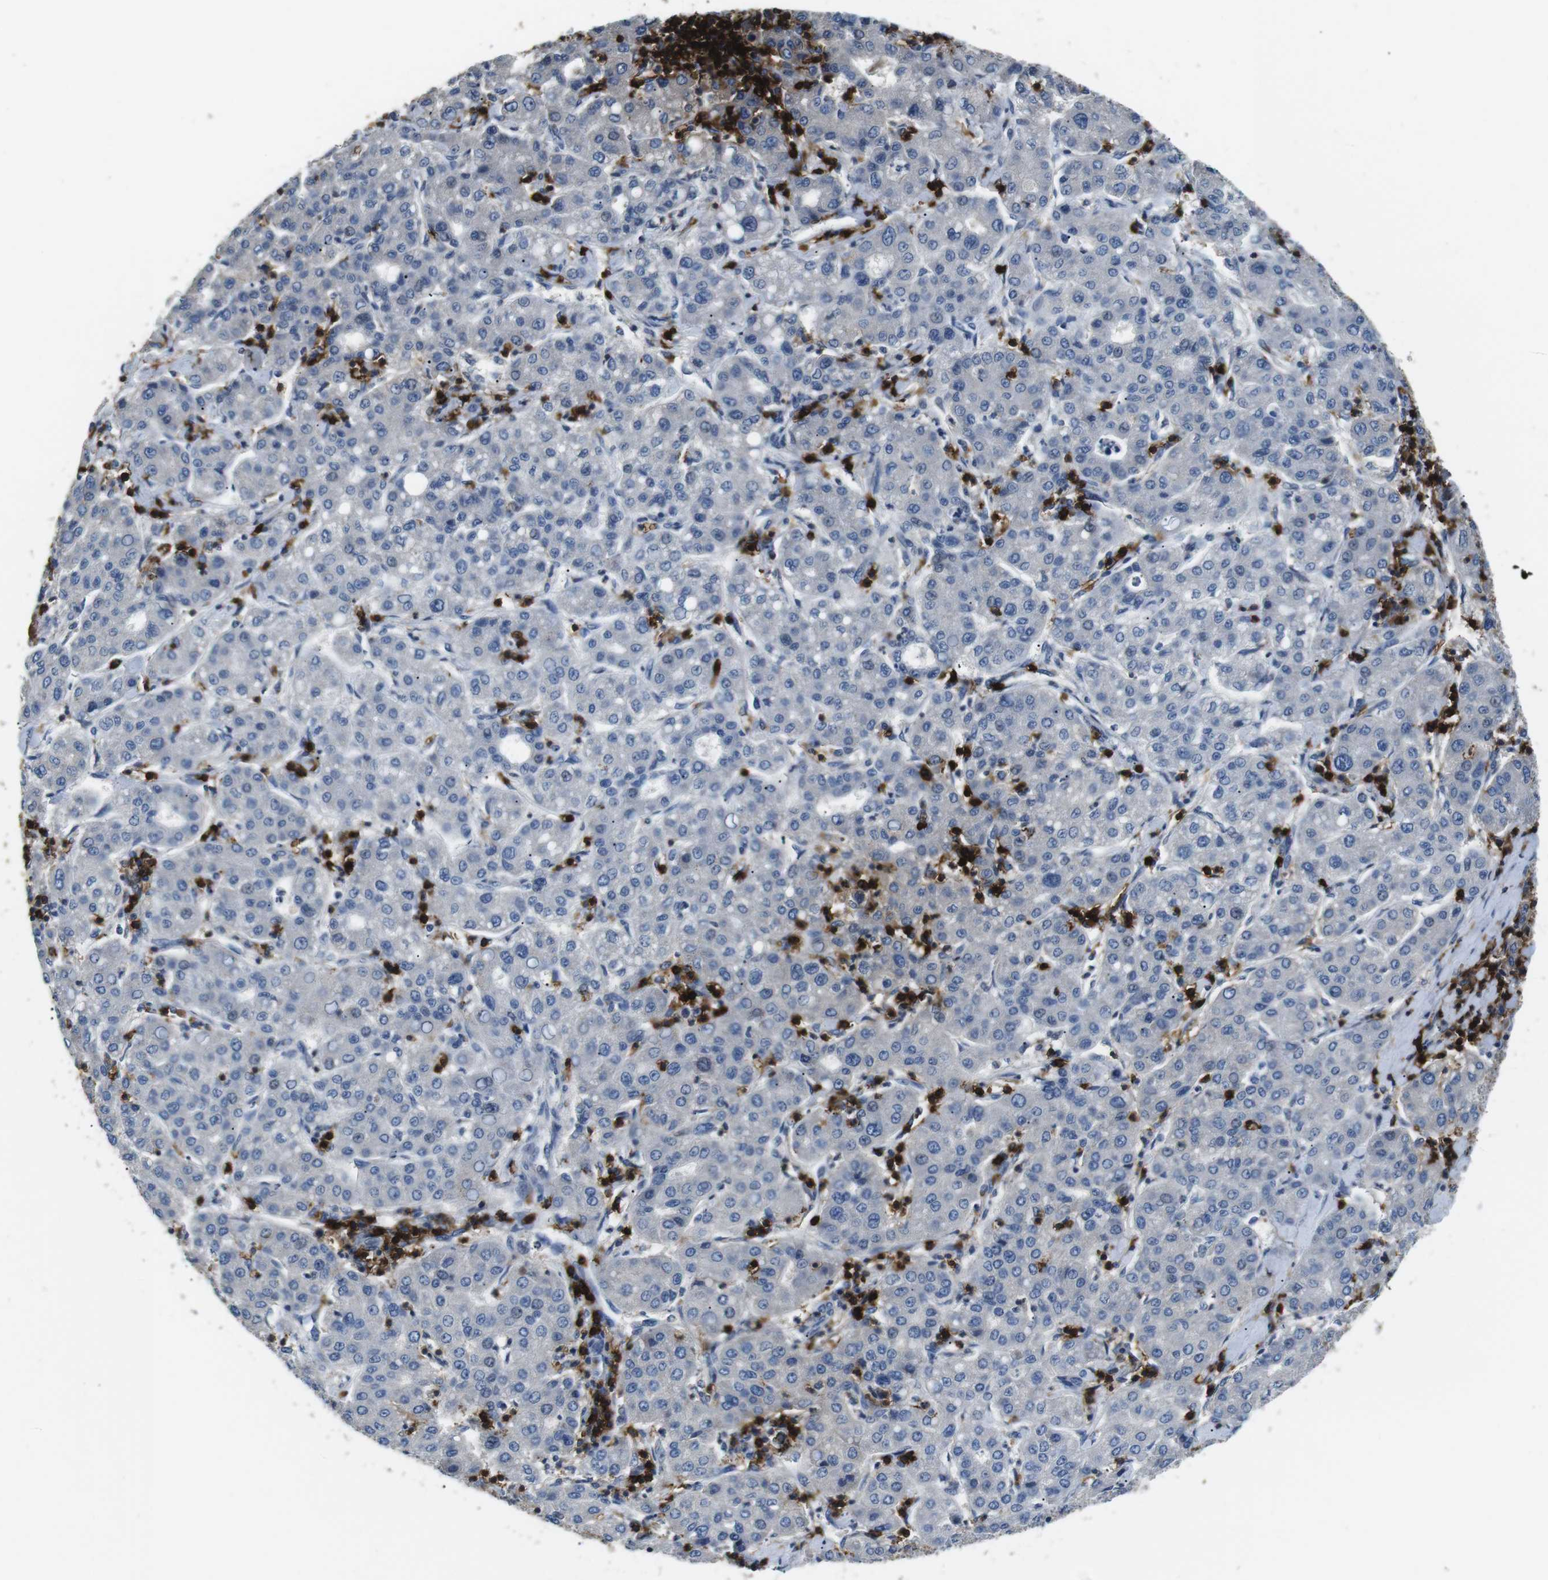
{"staining": {"intensity": "negative", "quantity": "none", "location": "none"}, "tissue": "liver cancer", "cell_type": "Tumor cells", "image_type": "cancer", "snomed": [{"axis": "morphology", "description": "Carcinoma, Hepatocellular, NOS"}, {"axis": "topography", "description": "Liver"}], "caption": "Image shows no significant protein staining in tumor cells of liver cancer (hepatocellular carcinoma). The staining was performed using DAB to visualize the protein expression in brown, while the nuclei were stained in blue with hematoxylin (Magnification: 20x).", "gene": "CD6", "patient": {"sex": "male", "age": 65}}